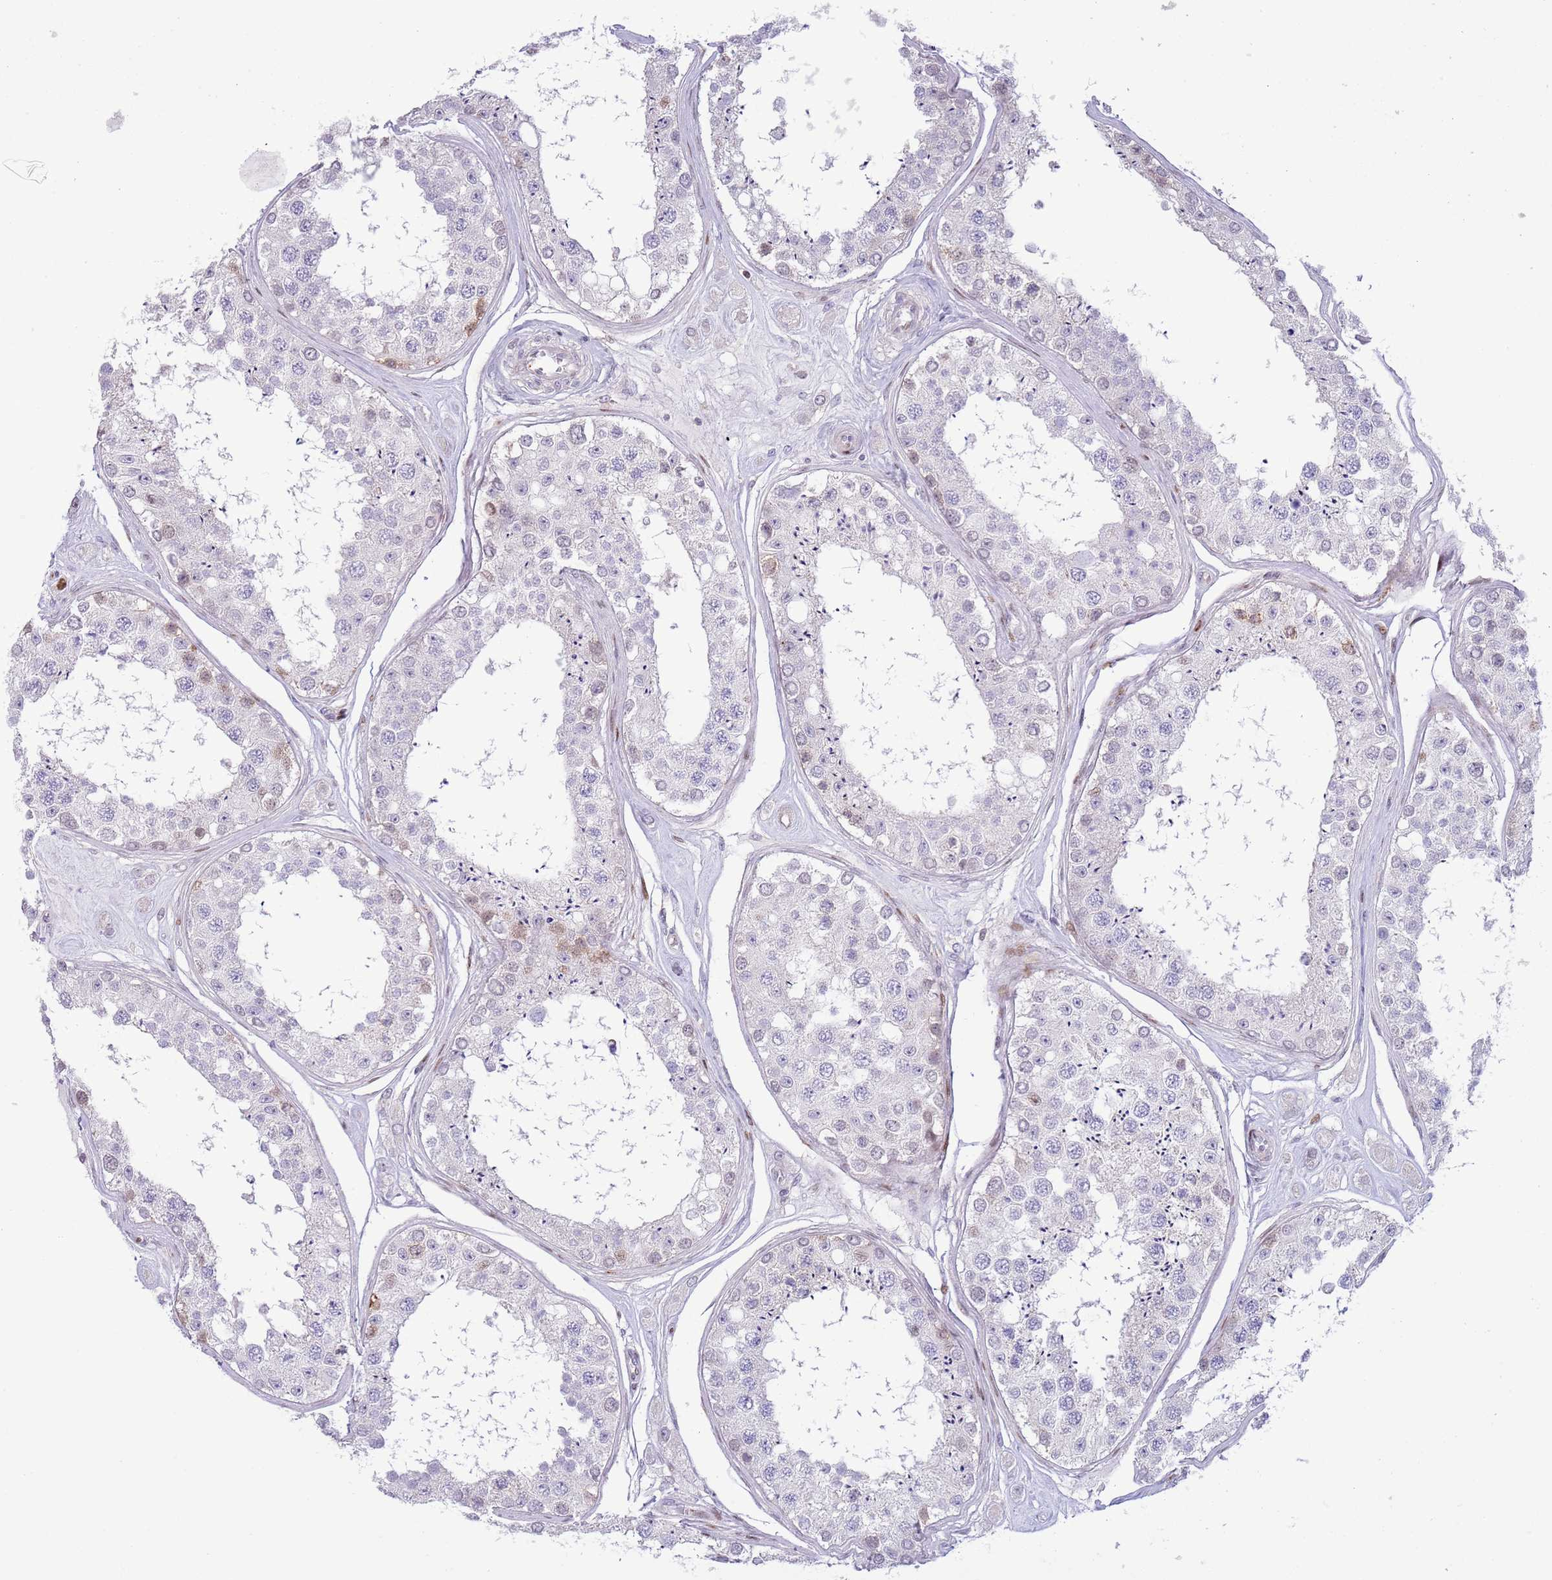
{"staining": {"intensity": "moderate", "quantity": "<25%", "location": "cytoplasmic/membranous,nuclear"}, "tissue": "testis", "cell_type": "Cells in seminiferous ducts", "image_type": "normal", "snomed": [{"axis": "morphology", "description": "Normal tissue, NOS"}, {"axis": "topography", "description": "Testis"}], "caption": "Immunohistochemical staining of normal testis reveals low levels of moderate cytoplasmic/membranous,nuclear positivity in about <25% of cells in seminiferous ducts.", "gene": "ANO8", "patient": {"sex": "male", "age": 25}}